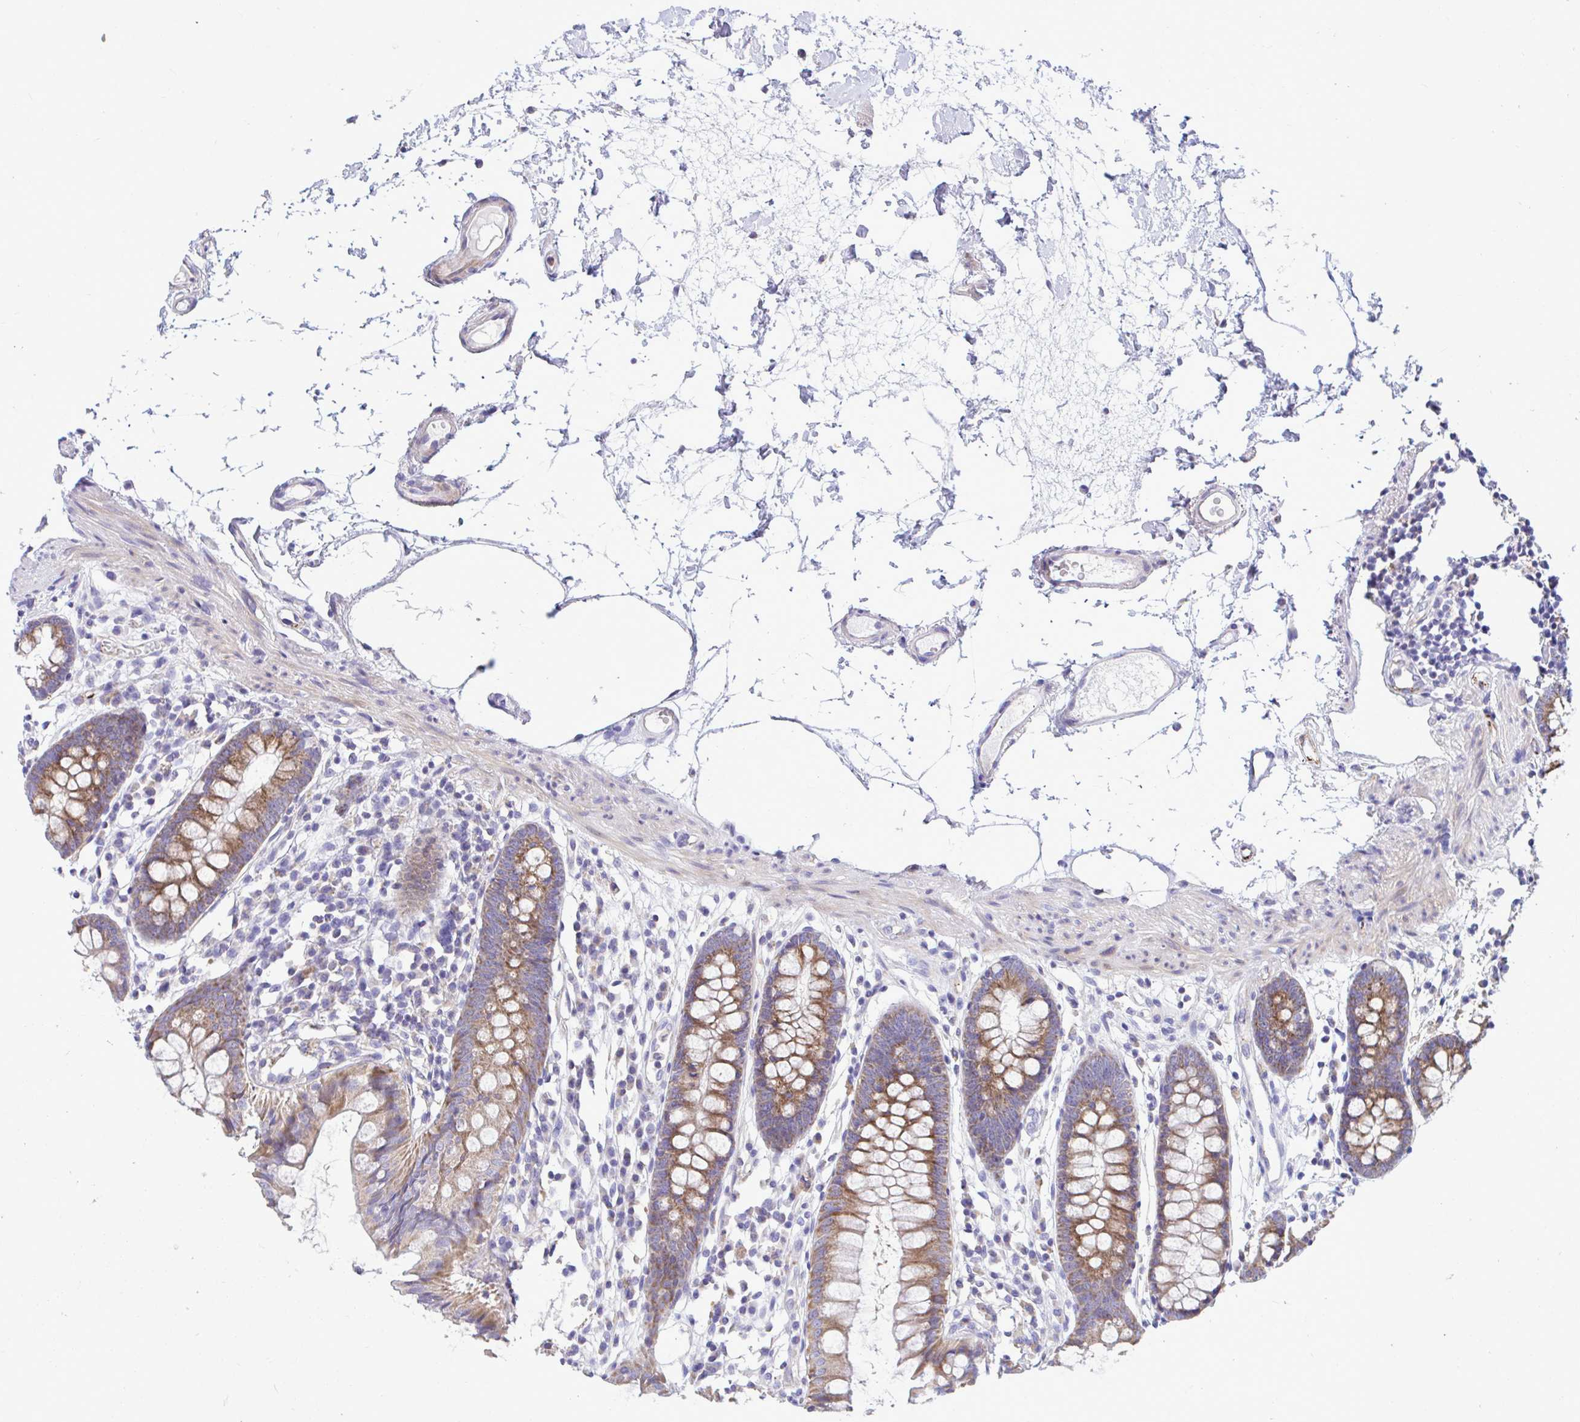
{"staining": {"intensity": "negative", "quantity": "none", "location": "none"}, "tissue": "colon", "cell_type": "Endothelial cells", "image_type": "normal", "snomed": [{"axis": "morphology", "description": "Normal tissue, NOS"}, {"axis": "topography", "description": "Colon"}], "caption": "Immunohistochemistry histopathology image of unremarkable colon: colon stained with DAB exhibits no significant protein positivity in endothelial cells.", "gene": "MRPS16", "patient": {"sex": "female", "age": 84}}